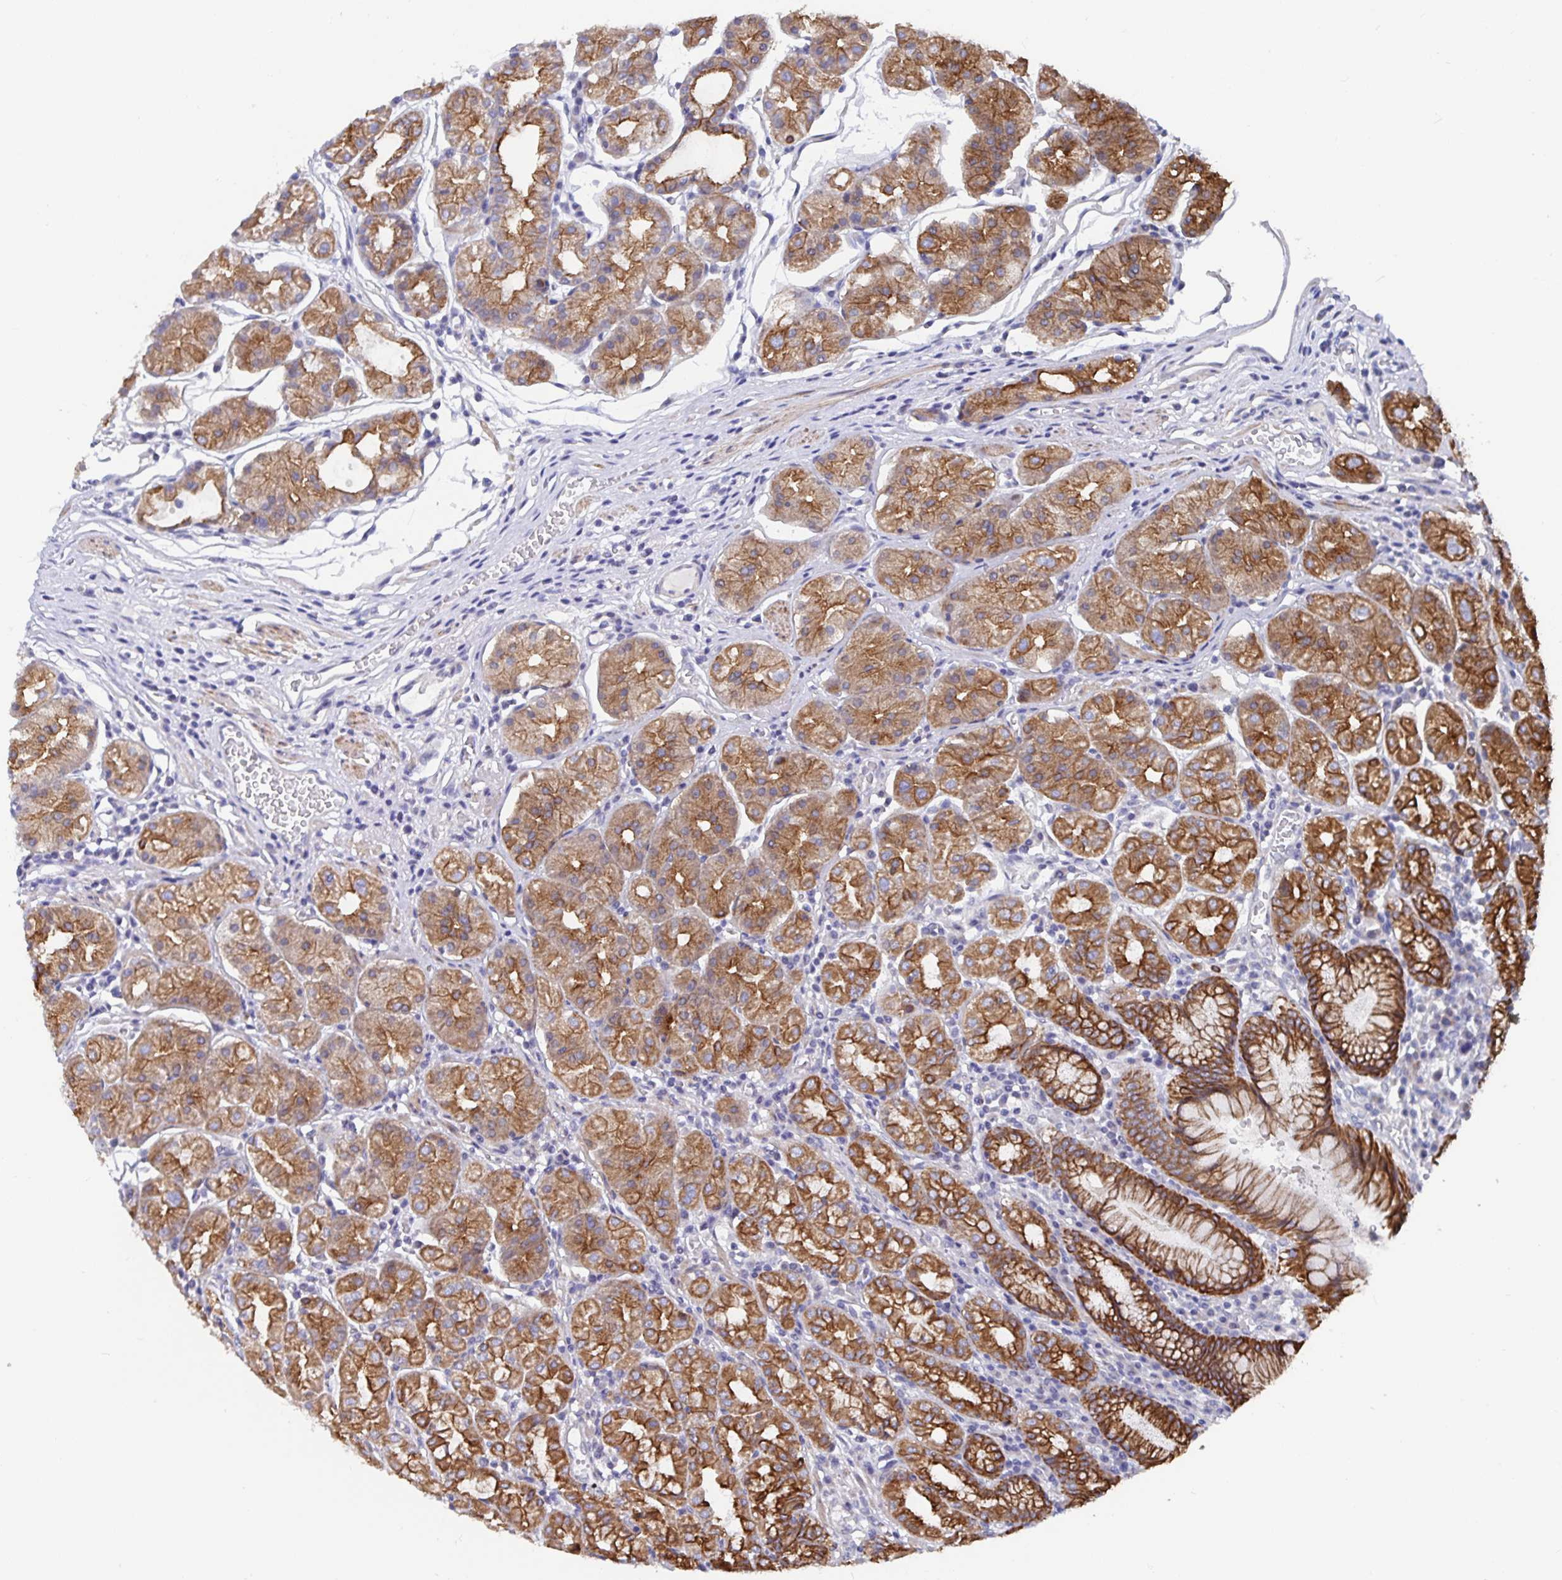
{"staining": {"intensity": "moderate", "quantity": ">75%", "location": "cytoplasmic/membranous"}, "tissue": "stomach", "cell_type": "Glandular cells", "image_type": "normal", "snomed": [{"axis": "morphology", "description": "Normal tissue, NOS"}, {"axis": "topography", "description": "Stomach"}], "caption": "Human stomach stained with a brown dye demonstrates moderate cytoplasmic/membranous positive expression in approximately >75% of glandular cells.", "gene": "ZIK1", "patient": {"sex": "male", "age": 55}}